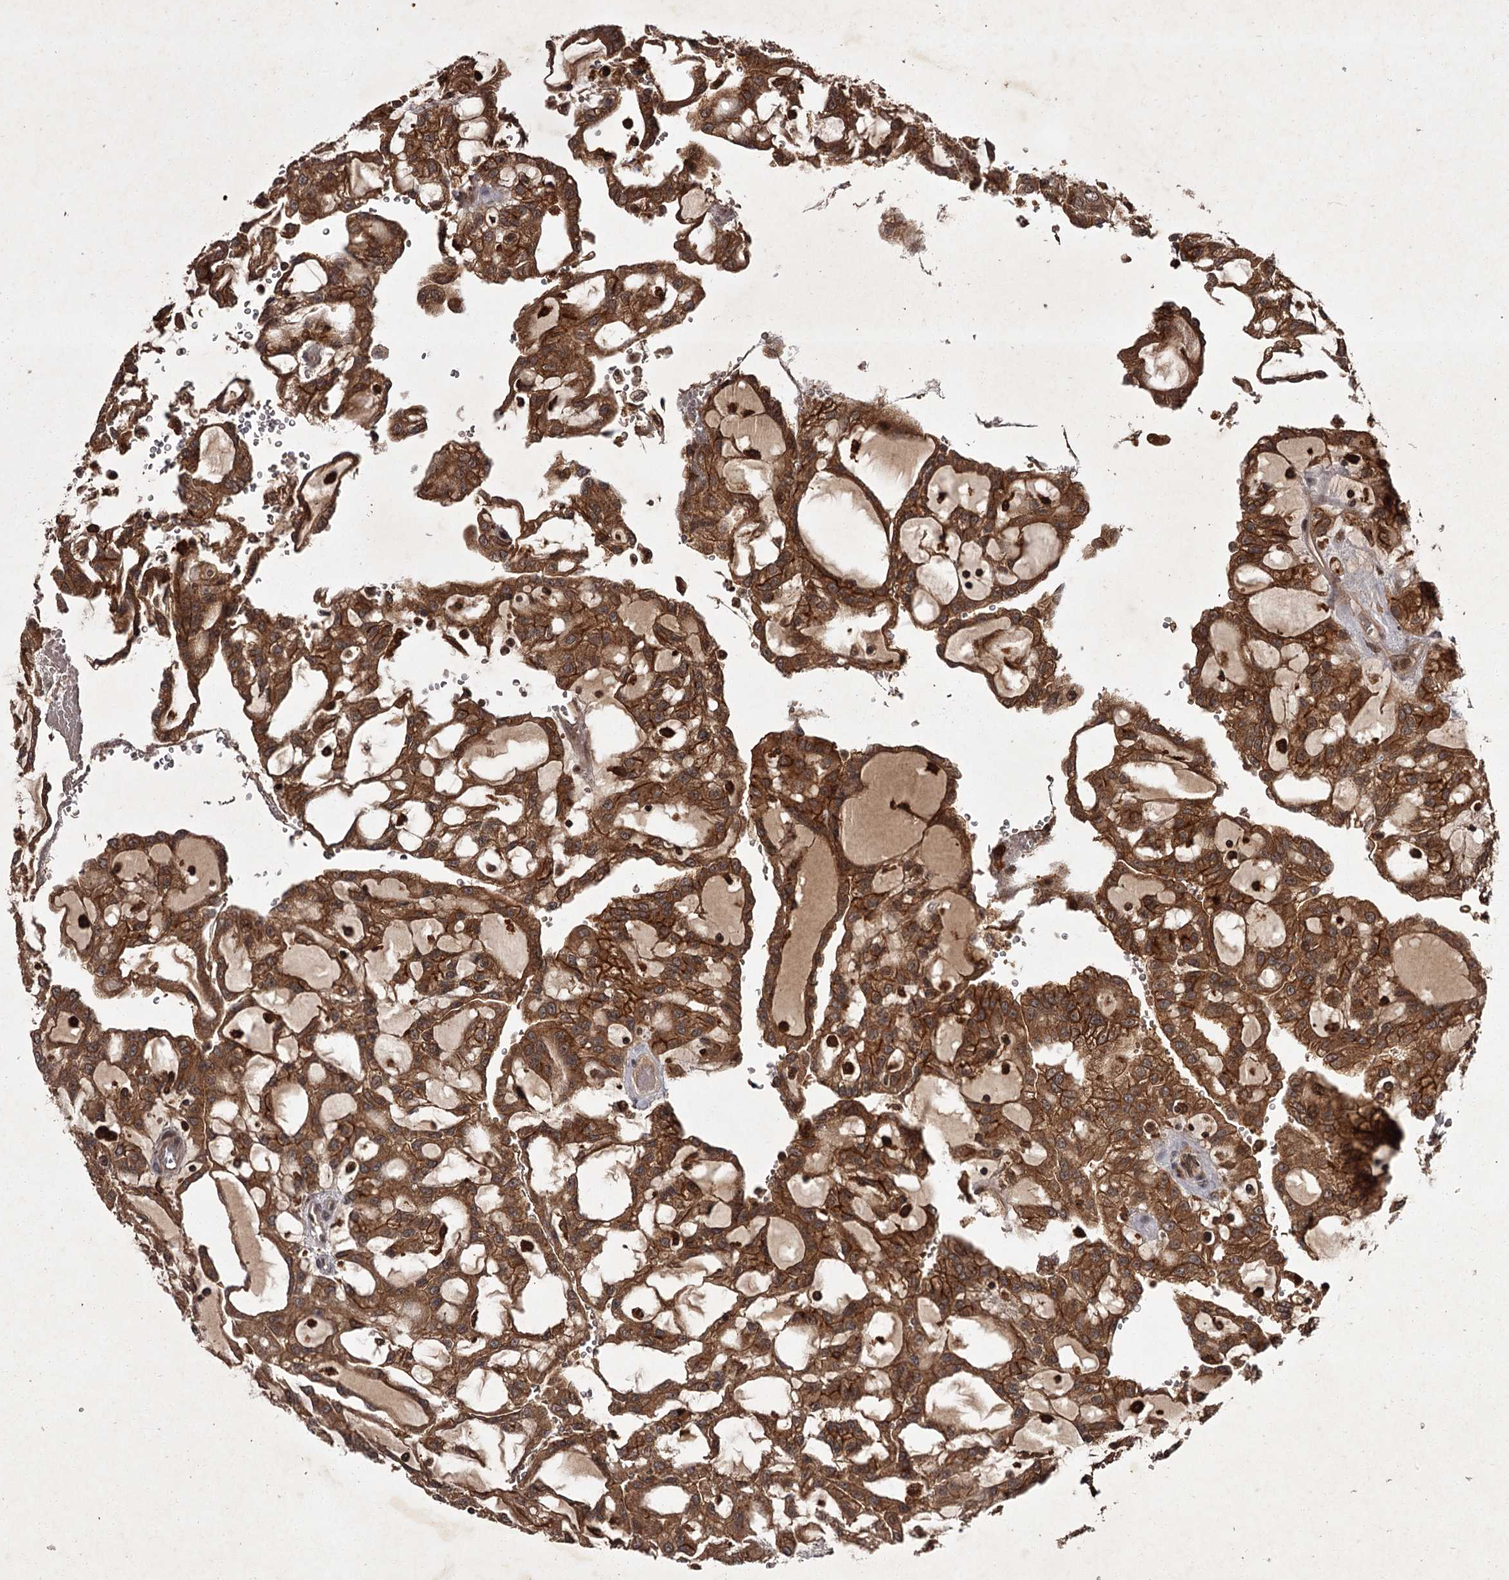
{"staining": {"intensity": "strong", "quantity": ">75%", "location": "cytoplasmic/membranous"}, "tissue": "renal cancer", "cell_type": "Tumor cells", "image_type": "cancer", "snomed": [{"axis": "morphology", "description": "Adenocarcinoma, NOS"}, {"axis": "topography", "description": "Kidney"}], "caption": "Brown immunohistochemical staining in renal adenocarcinoma shows strong cytoplasmic/membranous positivity in approximately >75% of tumor cells. Using DAB (3,3'-diaminobenzidine) (brown) and hematoxylin (blue) stains, captured at high magnification using brightfield microscopy.", "gene": "TBC1D23", "patient": {"sex": "male", "age": 63}}